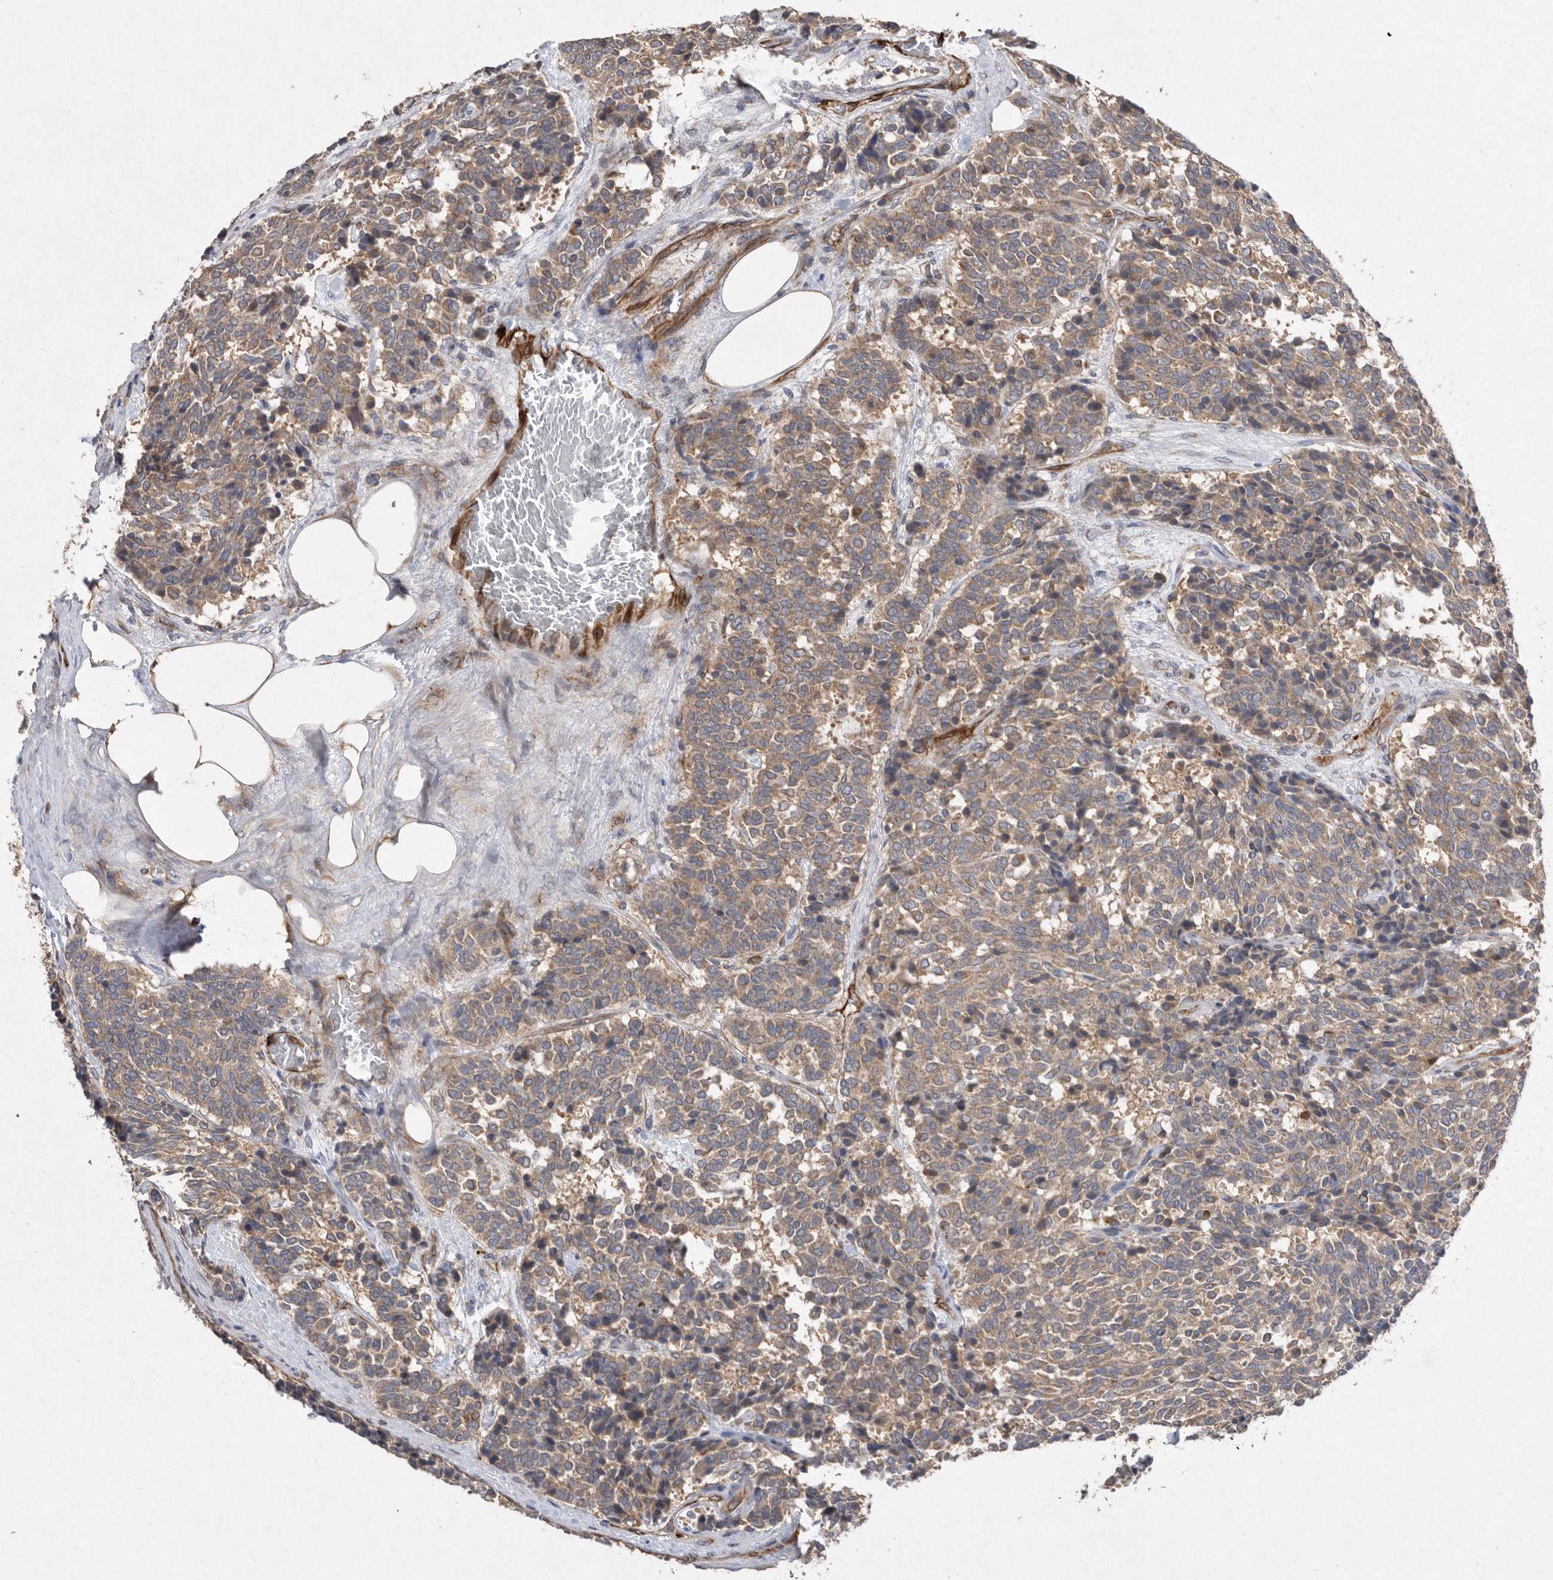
{"staining": {"intensity": "moderate", "quantity": "25%-75%", "location": "cytoplasmic/membranous"}, "tissue": "carcinoid", "cell_type": "Tumor cells", "image_type": "cancer", "snomed": [{"axis": "morphology", "description": "Carcinoid, malignant, NOS"}, {"axis": "topography", "description": "Pancreas"}], "caption": "Malignant carcinoid tissue reveals moderate cytoplasmic/membranous expression in approximately 25%-75% of tumor cells (DAB IHC, brown staining for protein, blue staining for nuclei).", "gene": "PON2", "patient": {"sex": "female", "age": 54}}